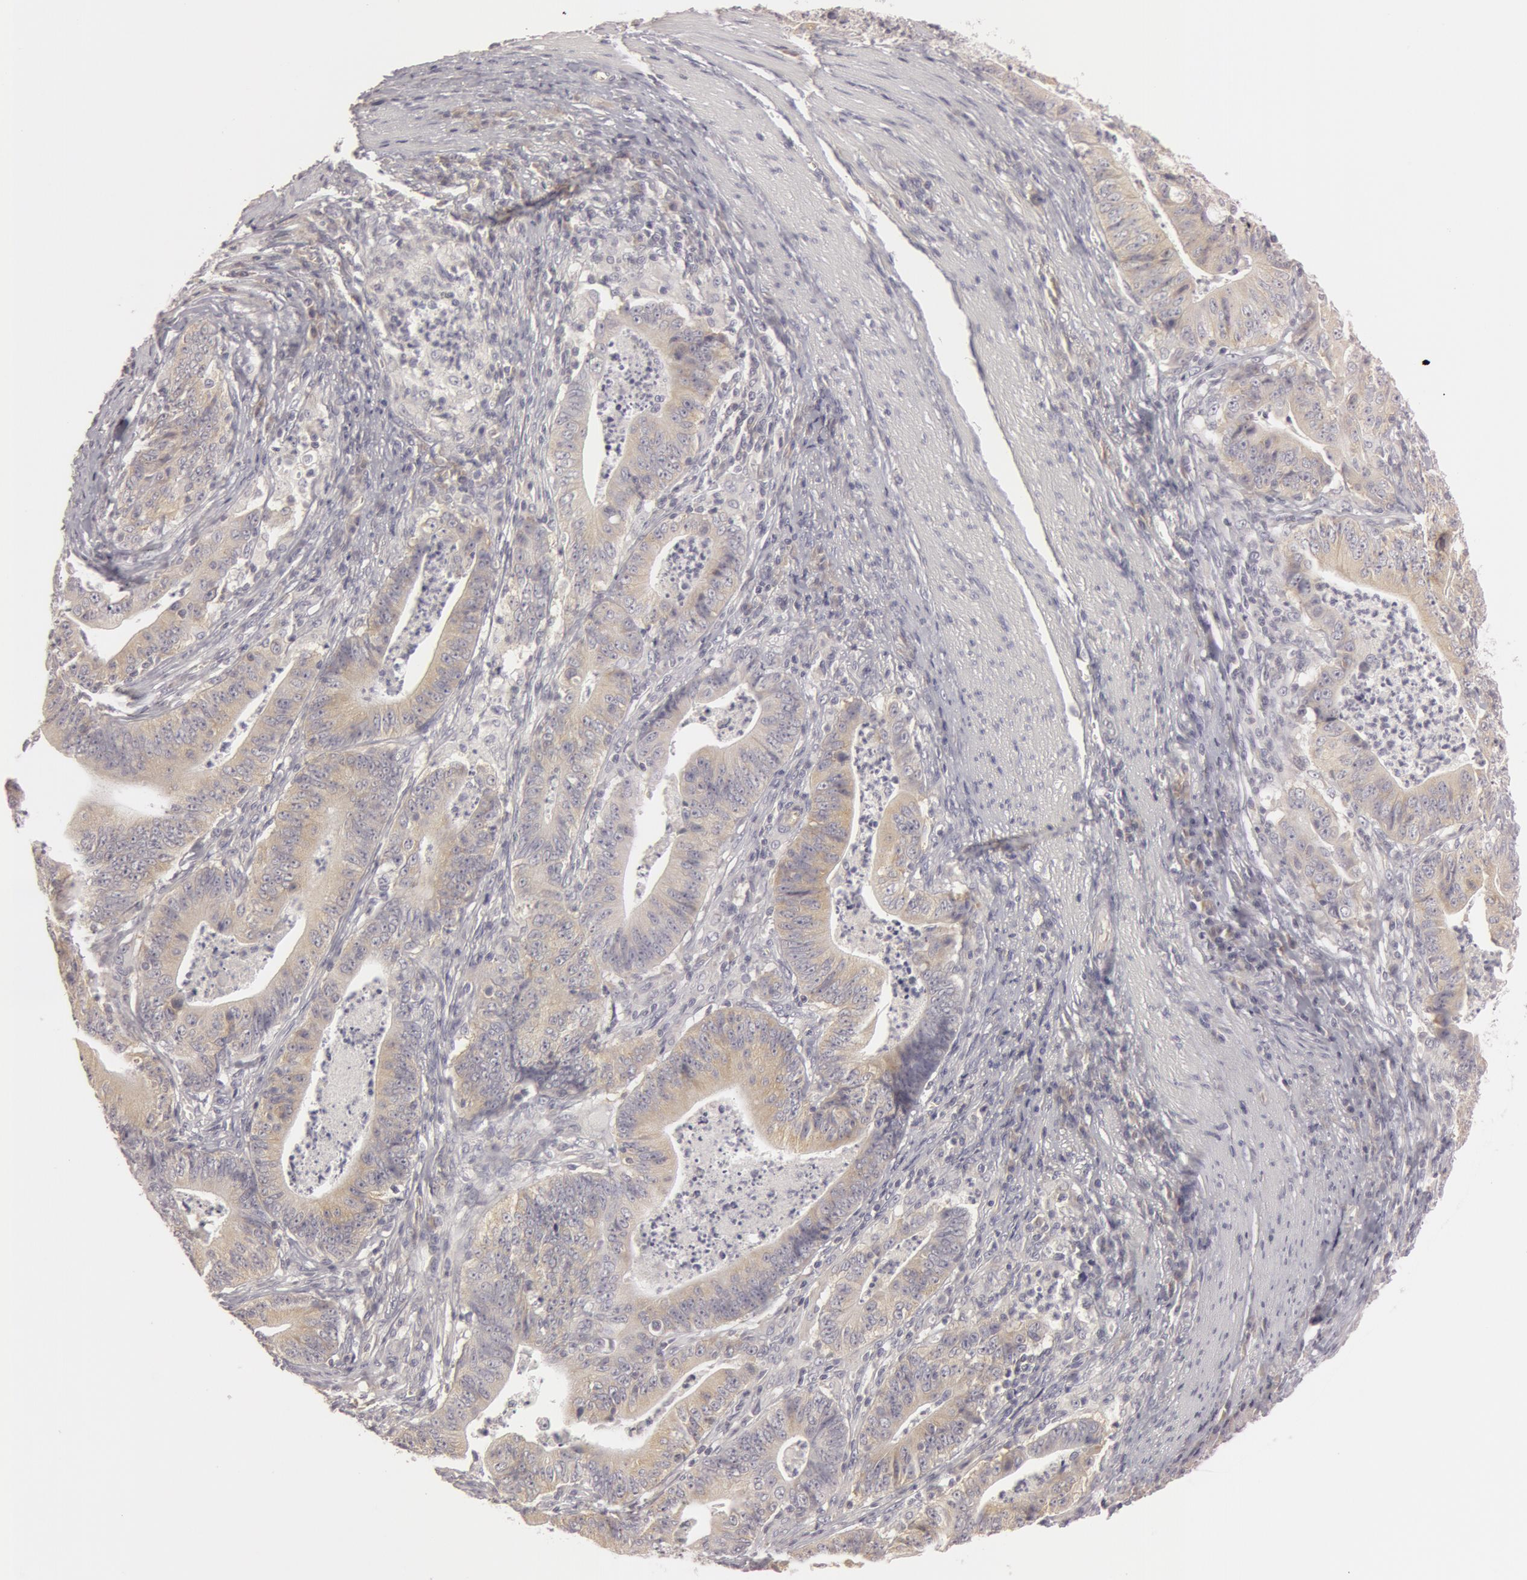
{"staining": {"intensity": "weak", "quantity": ">75%", "location": "cytoplasmic/membranous"}, "tissue": "stomach cancer", "cell_type": "Tumor cells", "image_type": "cancer", "snomed": [{"axis": "morphology", "description": "Adenocarcinoma, NOS"}, {"axis": "topography", "description": "Stomach, lower"}], "caption": "Weak cytoplasmic/membranous staining for a protein is seen in about >75% of tumor cells of stomach cancer using IHC.", "gene": "RALGAPA1", "patient": {"sex": "female", "age": 86}}